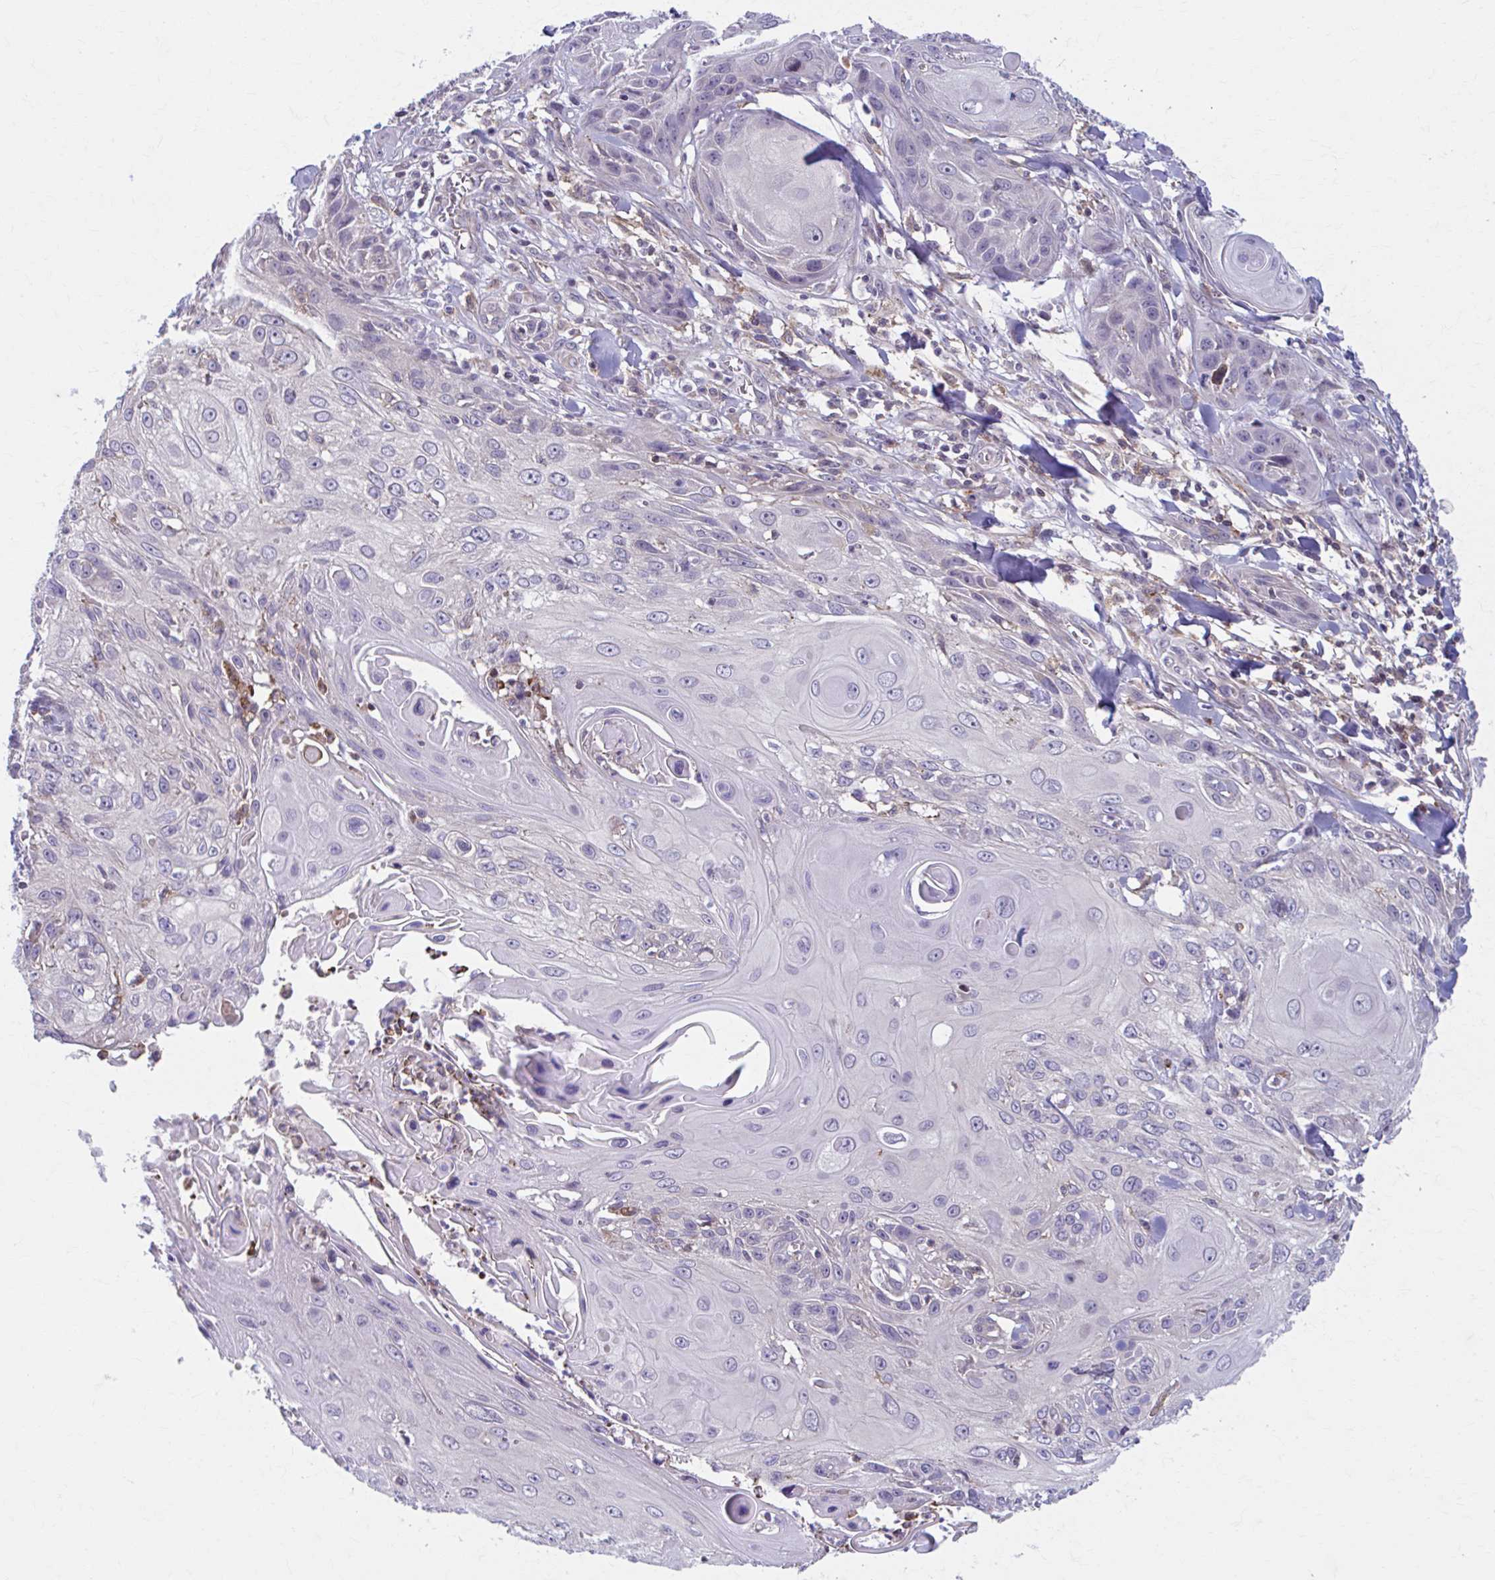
{"staining": {"intensity": "negative", "quantity": "none", "location": "none"}, "tissue": "skin cancer", "cell_type": "Tumor cells", "image_type": "cancer", "snomed": [{"axis": "morphology", "description": "Squamous cell carcinoma, NOS"}, {"axis": "topography", "description": "Skin"}, {"axis": "topography", "description": "Vulva"}], "caption": "Tumor cells show no significant protein expression in skin cancer.", "gene": "ADAT3", "patient": {"sex": "female", "age": 83}}